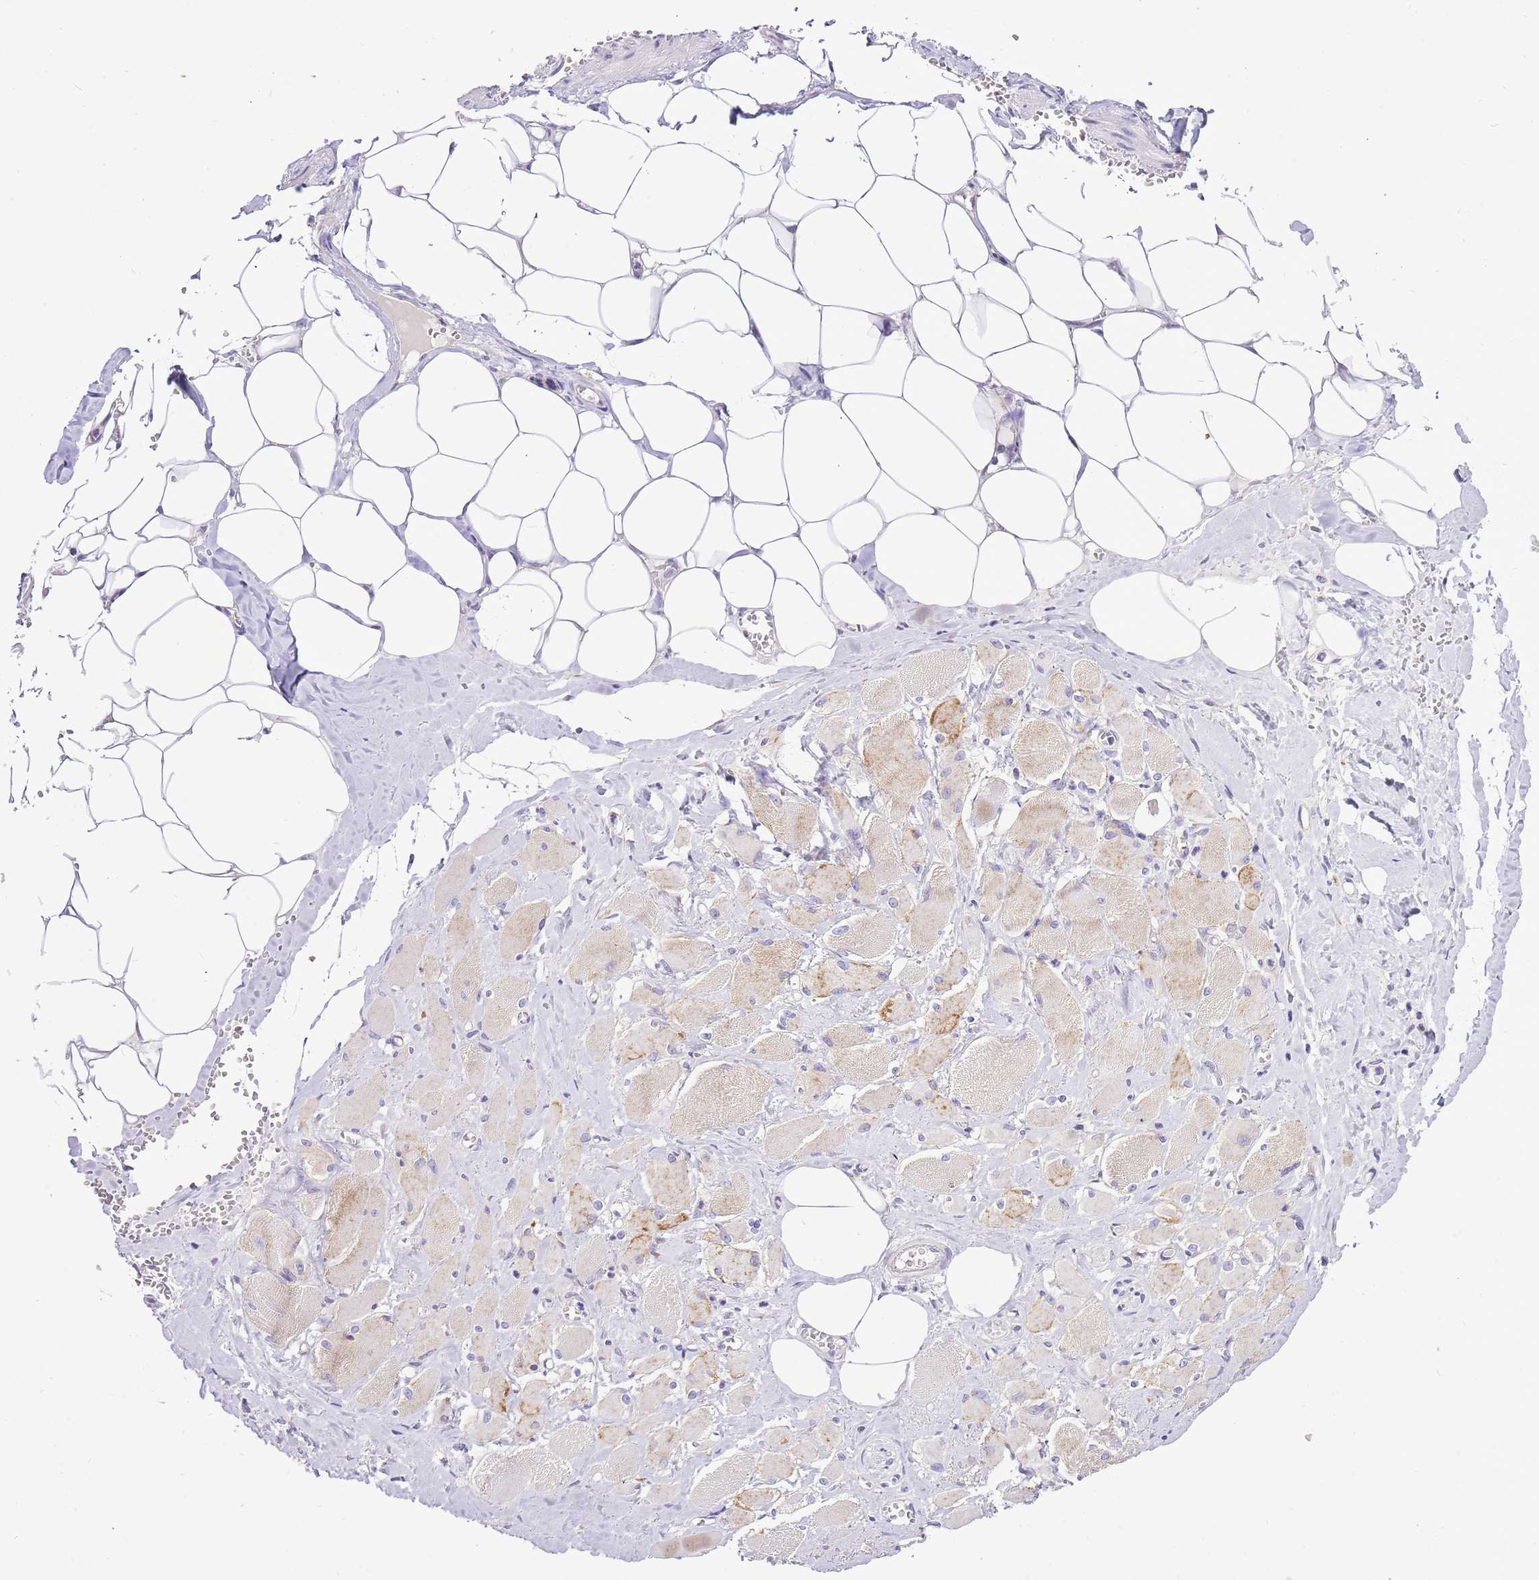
{"staining": {"intensity": "weak", "quantity": "<25%", "location": "cytoplasmic/membranous"}, "tissue": "skeletal muscle", "cell_type": "Myocytes", "image_type": "normal", "snomed": [{"axis": "morphology", "description": "Normal tissue, NOS"}, {"axis": "morphology", "description": "Basal cell carcinoma"}, {"axis": "topography", "description": "Skeletal muscle"}], "caption": "Immunohistochemical staining of normal human skeletal muscle exhibits no significant staining in myocytes.", "gene": "COX17", "patient": {"sex": "female", "age": 64}}